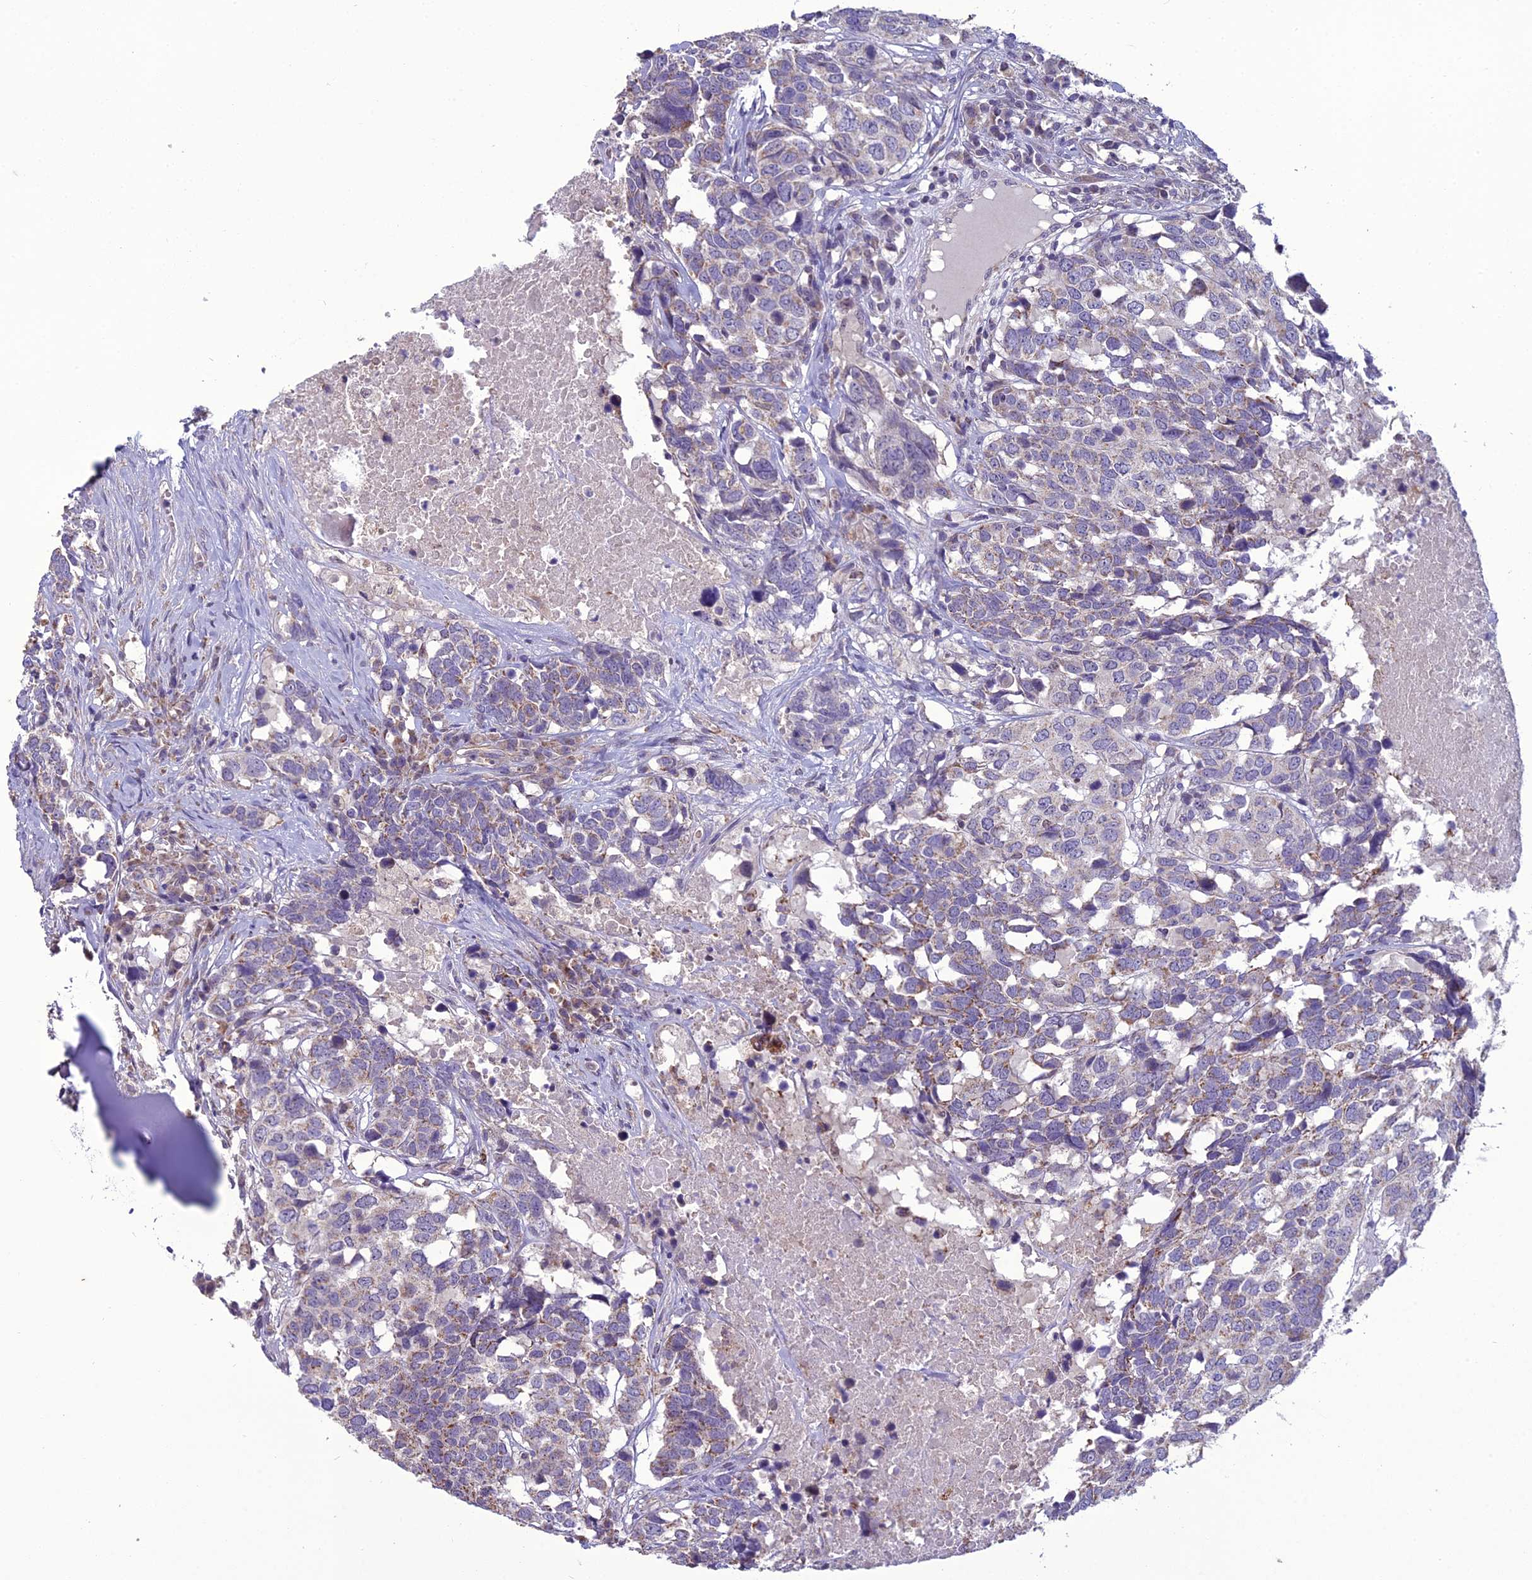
{"staining": {"intensity": "moderate", "quantity": "<25%", "location": "cytoplasmic/membranous"}, "tissue": "head and neck cancer", "cell_type": "Tumor cells", "image_type": "cancer", "snomed": [{"axis": "morphology", "description": "Squamous cell carcinoma, NOS"}, {"axis": "topography", "description": "Head-Neck"}], "caption": "Human head and neck cancer (squamous cell carcinoma) stained for a protein (brown) exhibits moderate cytoplasmic/membranous positive expression in approximately <25% of tumor cells.", "gene": "DUS2", "patient": {"sex": "male", "age": 66}}